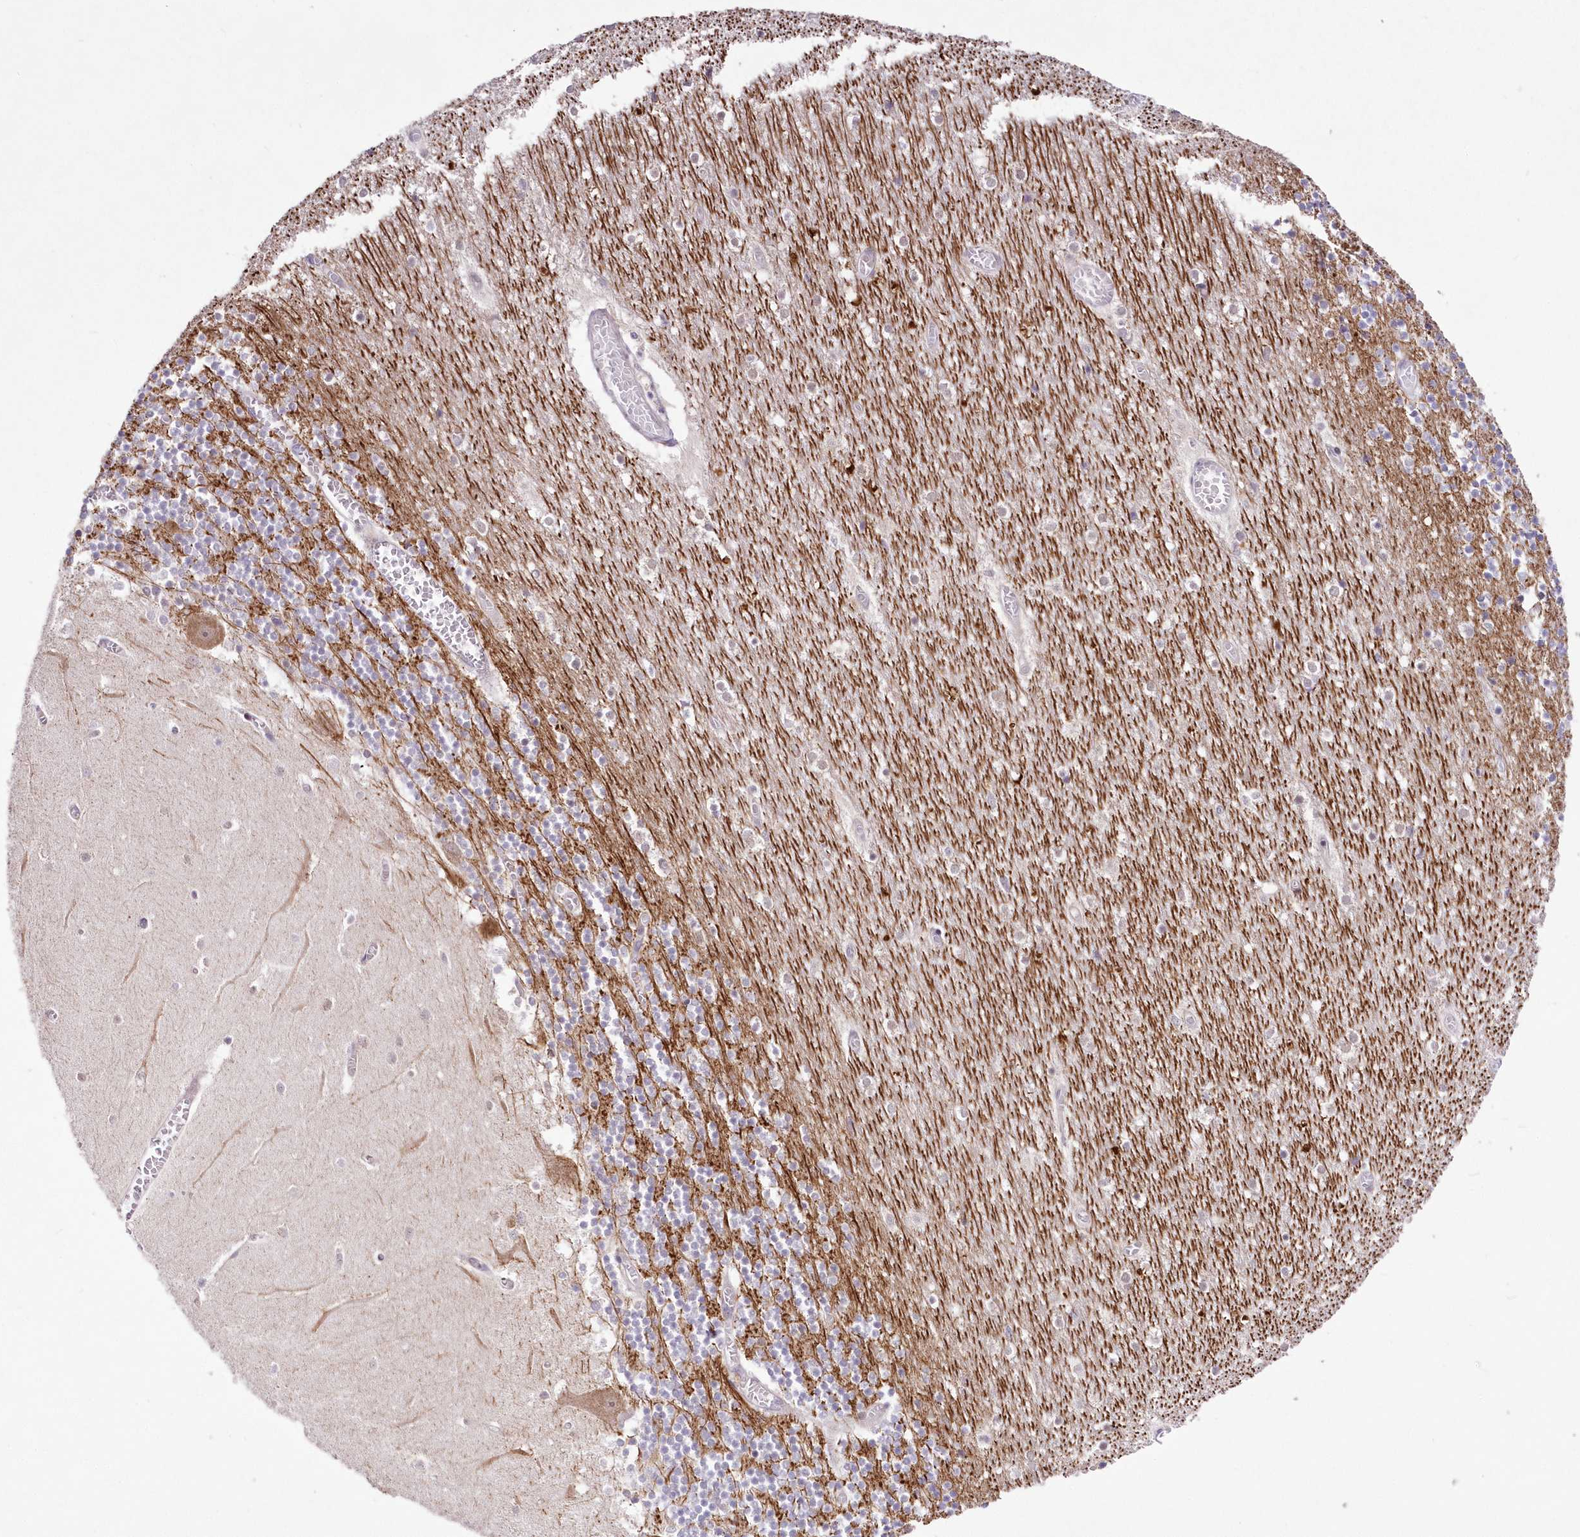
{"staining": {"intensity": "moderate", "quantity": "25%-75%", "location": "cytoplasmic/membranous"}, "tissue": "cerebellum", "cell_type": "Cells in granular layer", "image_type": "normal", "snomed": [{"axis": "morphology", "description": "Normal tissue, NOS"}, {"axis": "topography", "description": "Cerebellum"}], "caption": "The photomicrograph displays a brown stain indicating the presence of a protein in the cytoplasmic/membranous of cells in granular layer in cerebellum.", "gene": "FAM241B", "patient": {"sex": "female", "age": 28}}